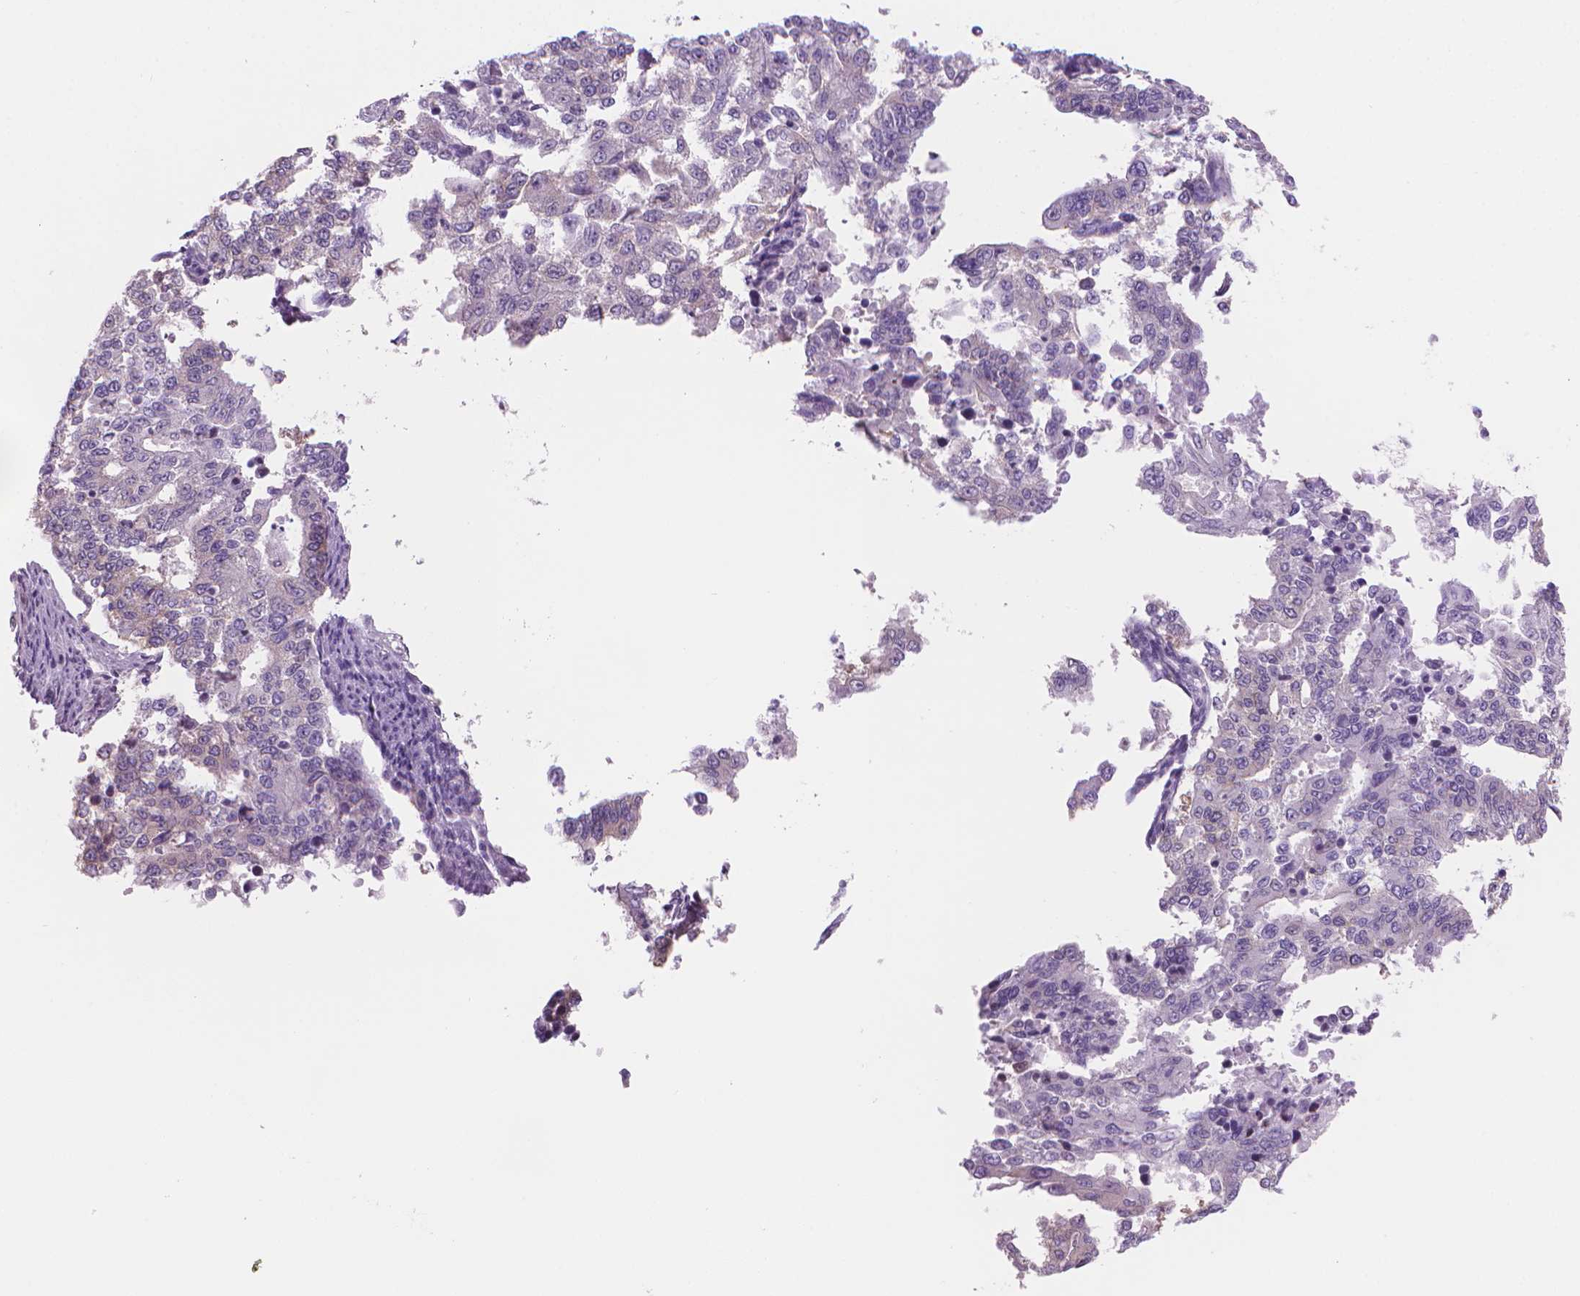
{"staining": {"intensity": "negative", "quantity": "none", "location": "none"}, "tissue": "endometrial cancer", "cell_type": "Tumor cells", "image_type": "cancer", "snomed": [{"axis": "morphology", "description": "Adenocarcinoma, NOS"}, {"axis": "topography", "description": "Uterus"}], "caption": "Photomicrograph shows no significant protein expression in tumor cells of endometrial cancer (adenocarcinoma).", "gene": "ENSG00000187186", "patient": {"sex": "female", "age": 59}}